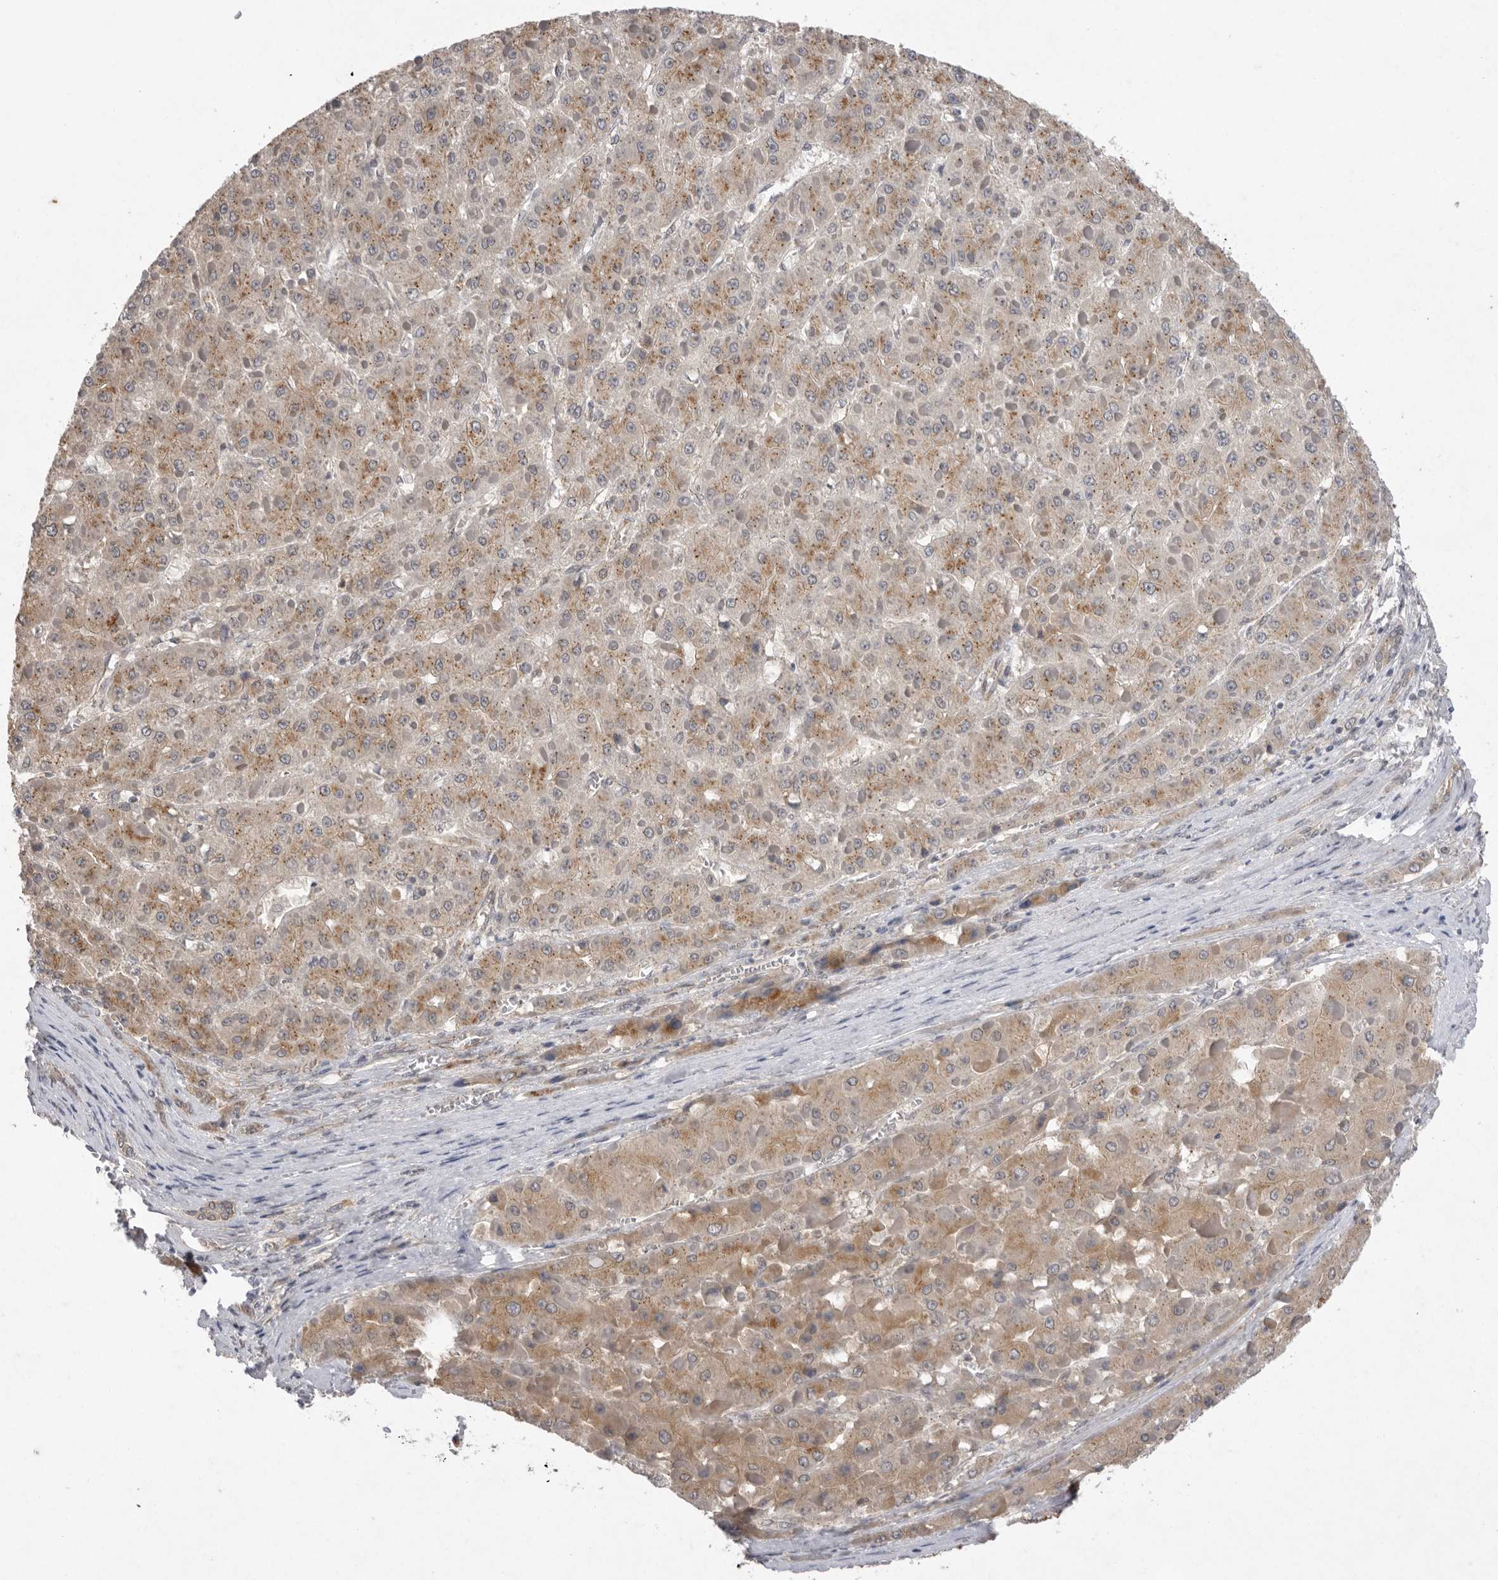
{"staining": {"intensity": "moderate", "quantity": ">75%", "location": "cytoplasmic/membranous"}, "tissue": "liver cancer", "cell_type": "Tumor cells", "image_type": "cancer", "snomed": [{"axis": "morphology", "description": "Carcinoma, Hepatocellular, NOS"}, {"axis": "topography", "description": "Liver"}], "caption": "Immunohistochemistry micrograph of neoplastic tissue: liver cancer (hepatocellular carcinoma) stained using immunohistochemistry (IHC) reveals medium levels of moderate protein expression localized specifically in the cytoplasmic/membranous of tumor cells, appearing as a cytoplasmic/membranous brown color.", "gene": "TLR3", "patient": {"sex": "female", "age": 73}}